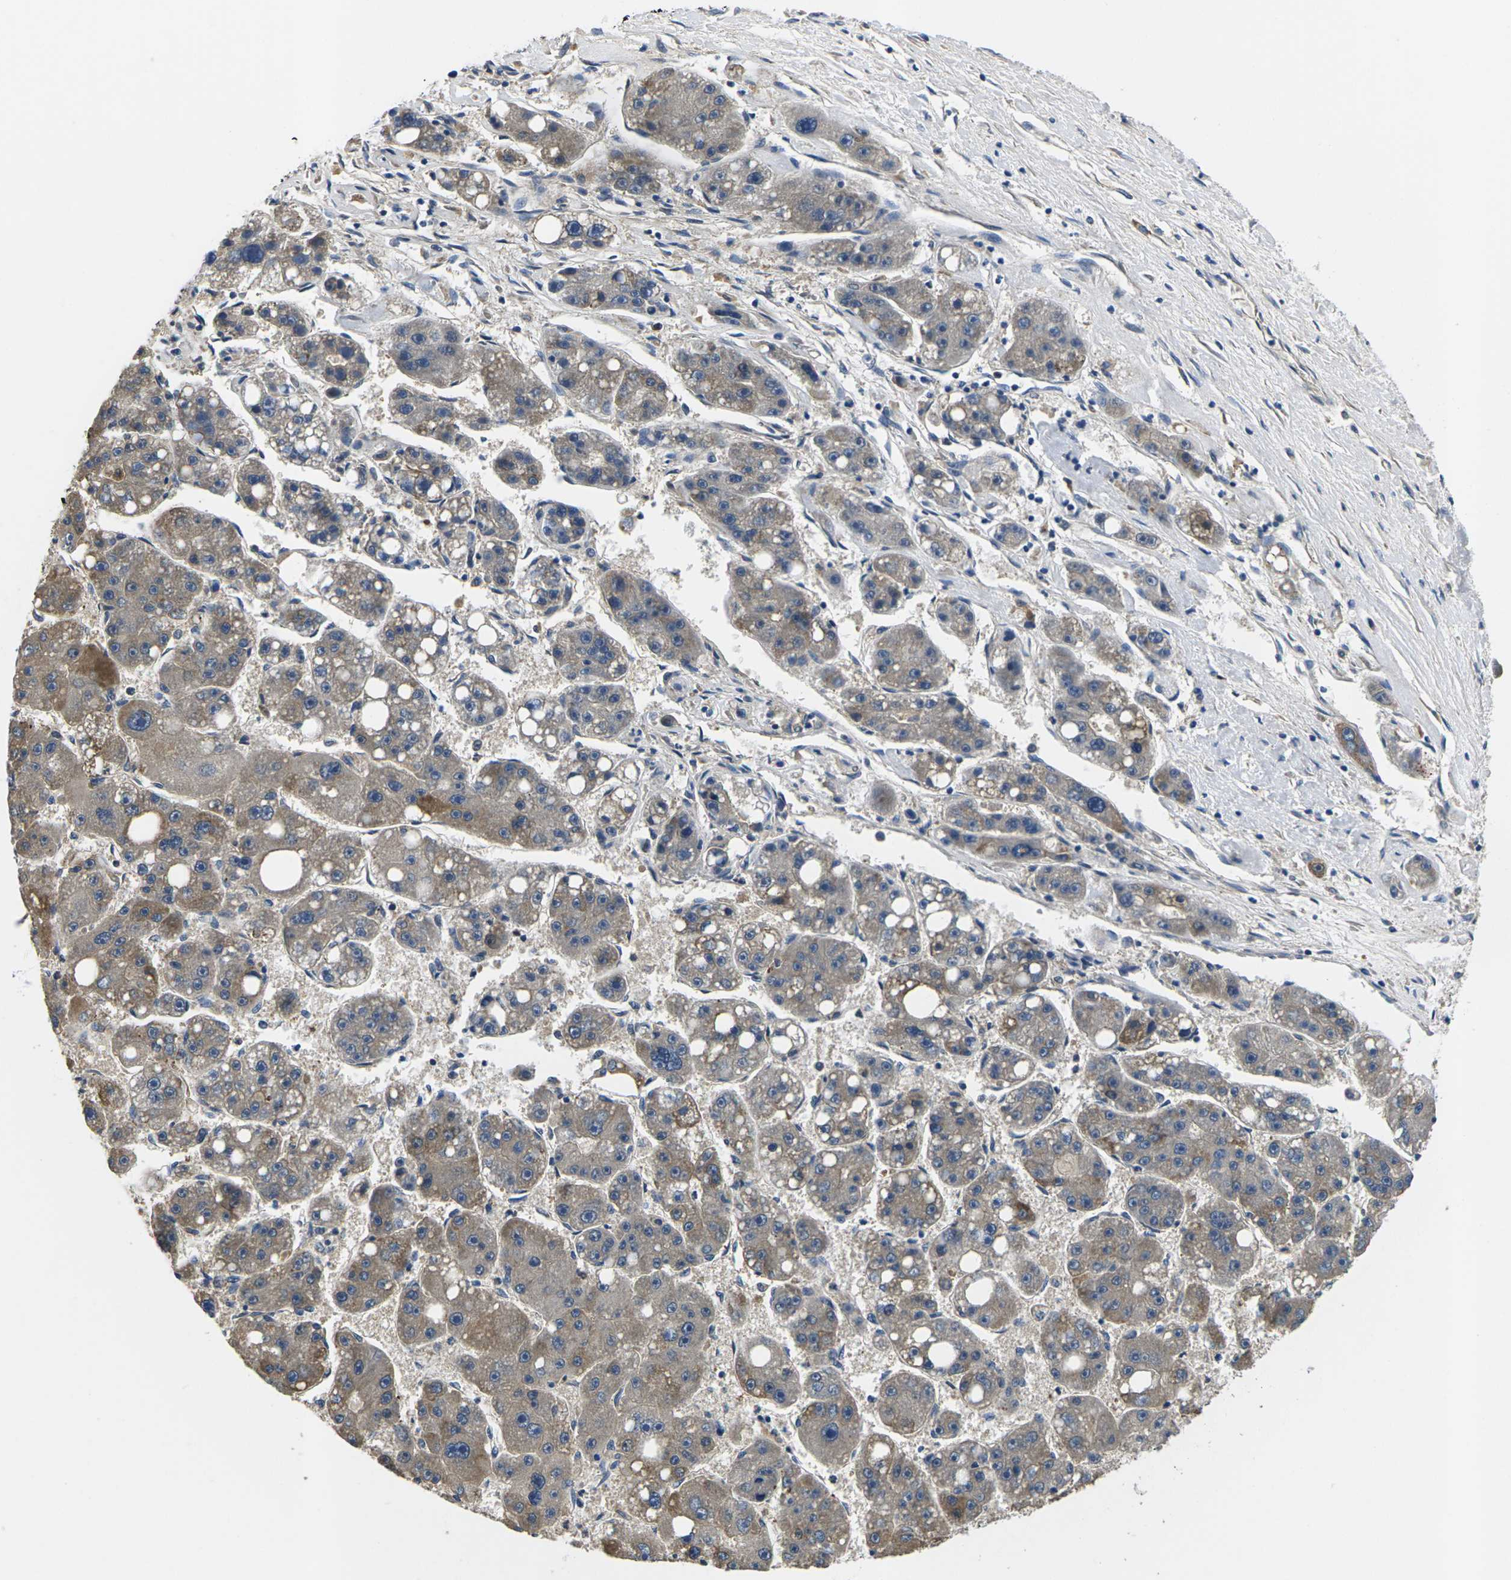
{"staining": {"intensity": "weak", "quantity": "25%-75%", "location": "cytoplasmic/membranous"}, "tissue": "liver cancer", "cell_type": "Tumor cells", "image_type": "cancer", "snomed": [{"axis": "morphology", "description": "Carcinoma, Hepatocellular, NOS"}, {"axis": "topography", "description": "Liver"}], "caption": "This photomicrograph exhibits immunohistochemistry (IHC) staining of human liver cancer (hepatocellular carcinoma), with low weak cytoplasmic/membranous expression in approximately 25%-75% of tumor cells.", "gene": "PLCE1", "patient": {"sex": "female", "age": 61}}